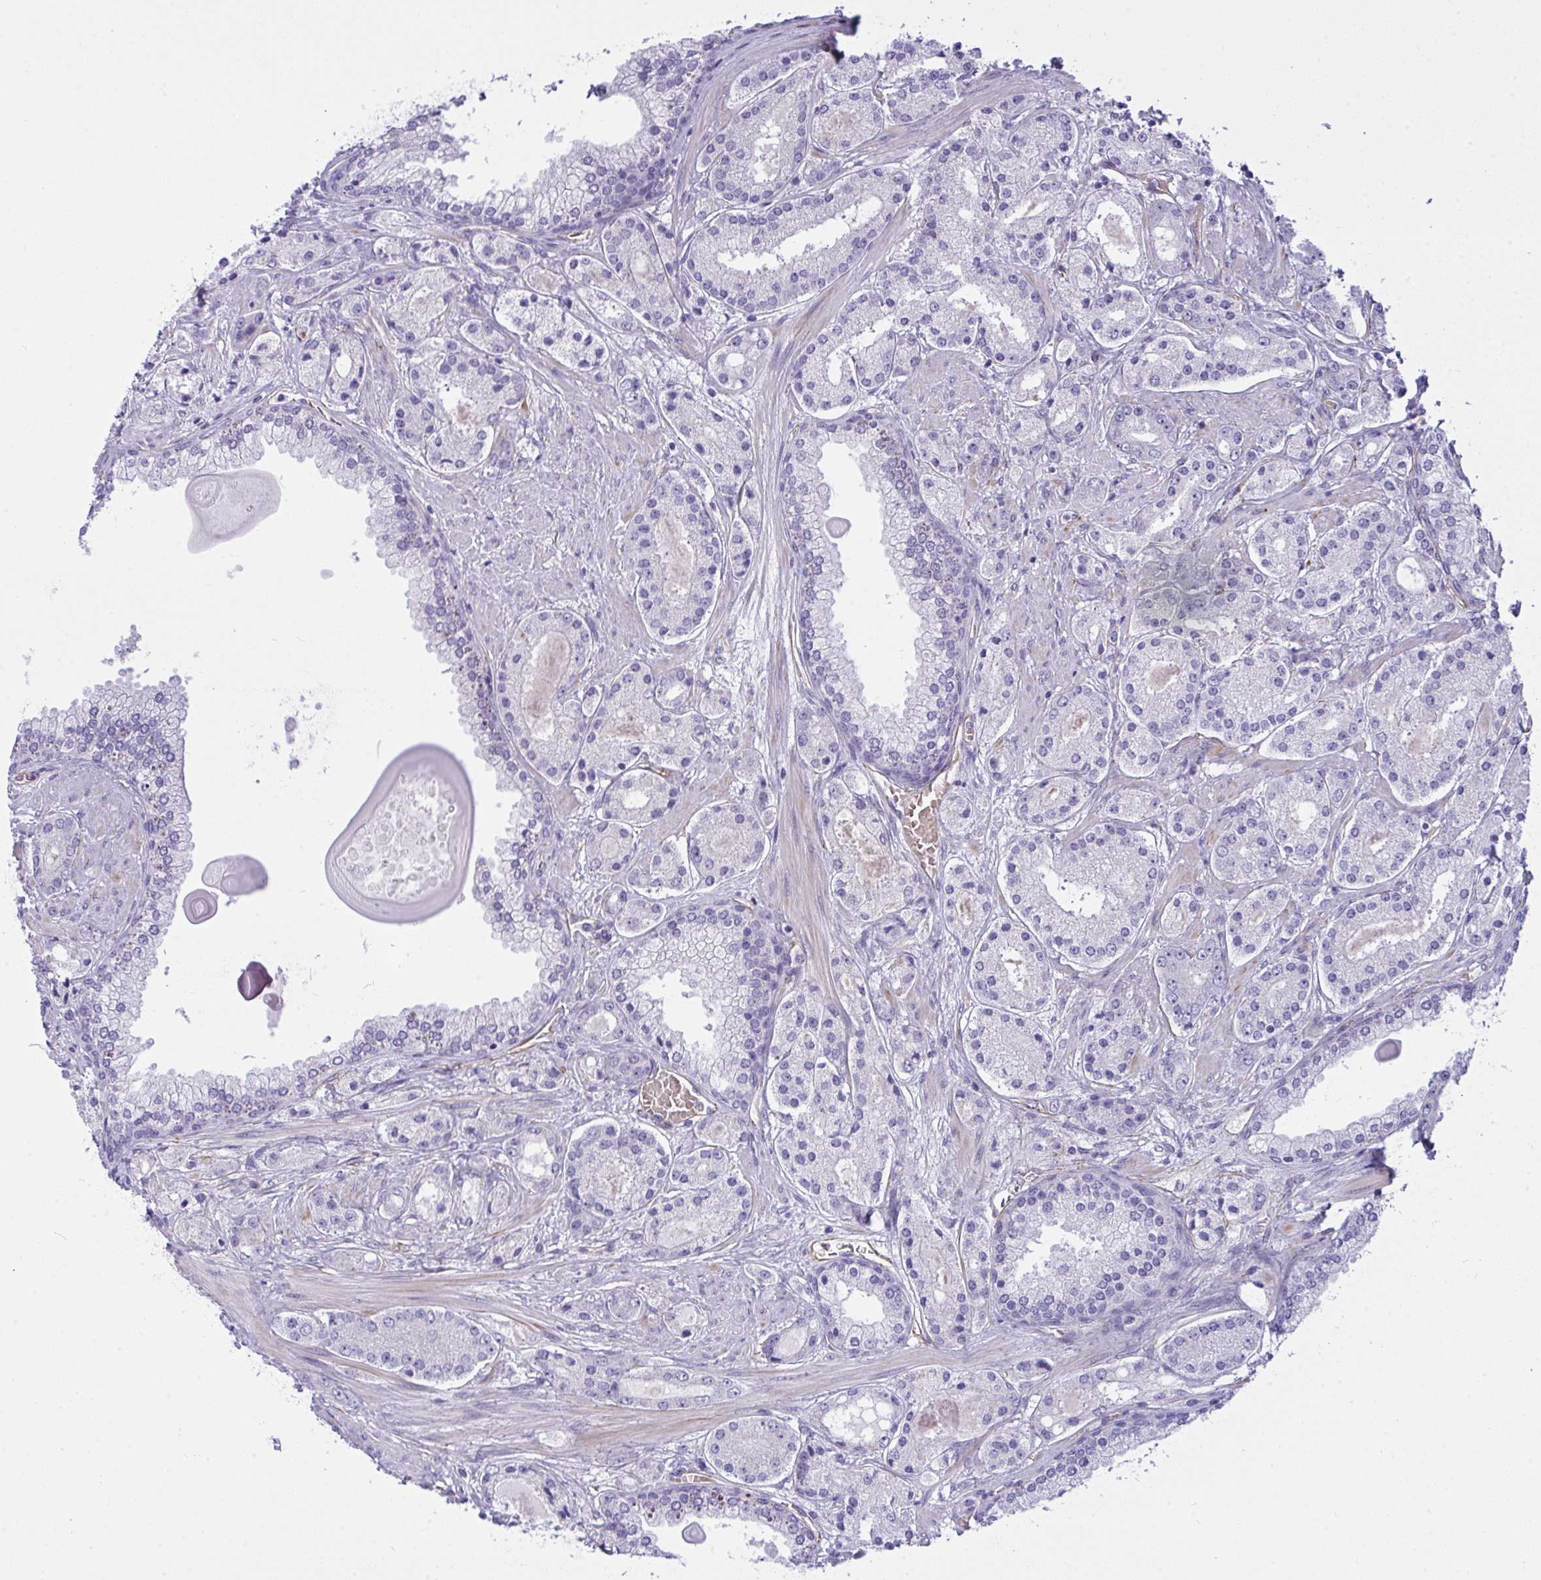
{"staining": {"intensity": "negative", "quantity": "none", "location": "none"}, "tissue": "prostate cancer", "cell_type": "Tumor cells", "image_type": "cancer", "snomed": [{"axis": "morphology", "description": "Adenocarcinoma, High grade"}, {"axis": "topography", "description": "Prostate"}], "caption": "The immunohistochemistry (IHC) histopathology image has no significant expression in tumor cells of high-grade adenocarcinoma (prostate) tissue.", "gene": "SLC35B1", "patient": {"sex": "male", "age": 67}}